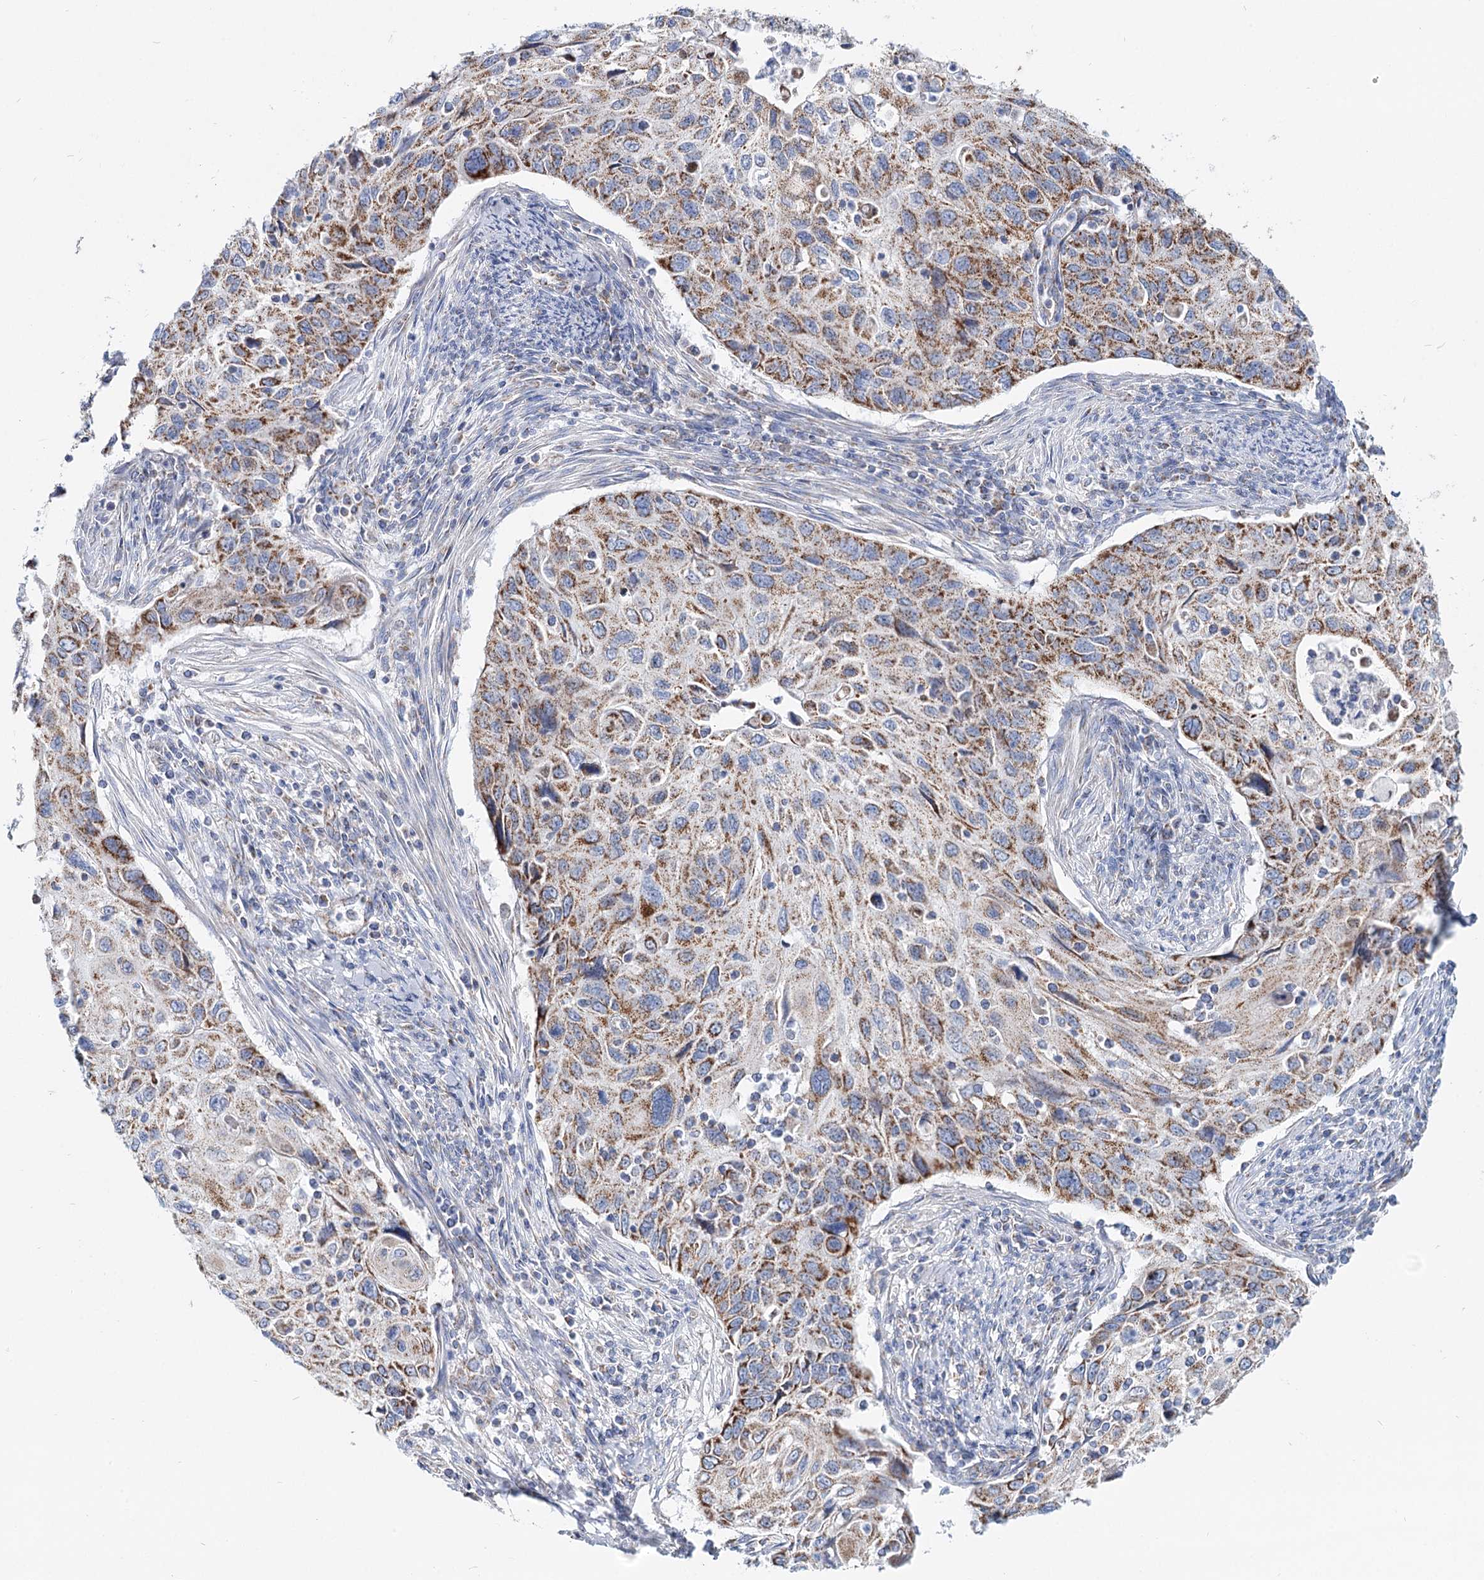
{"staining": {"intensity": "moderate", "quantity": "25%-75%", "location": "cytoplasmic/membranous"}, "tissue": "cervical cancer", "cell_type": "Tumor cells", "image_type": "cancer", "snomed": [{"axis": "morphology", "description": "Squamous cell carcinoma, NOS"}, {"axis": "topography", "description": "Cervix"}], "caption": "Moderate cytoplasmic/membranous protein staining is seen in approximately 25%-75% of tumor cells in squamous cell carcinoma (cervical). Nuclei are stained in blue.", "gene": "MCCC2", "patient": {"sex": "female", "age": 70}}